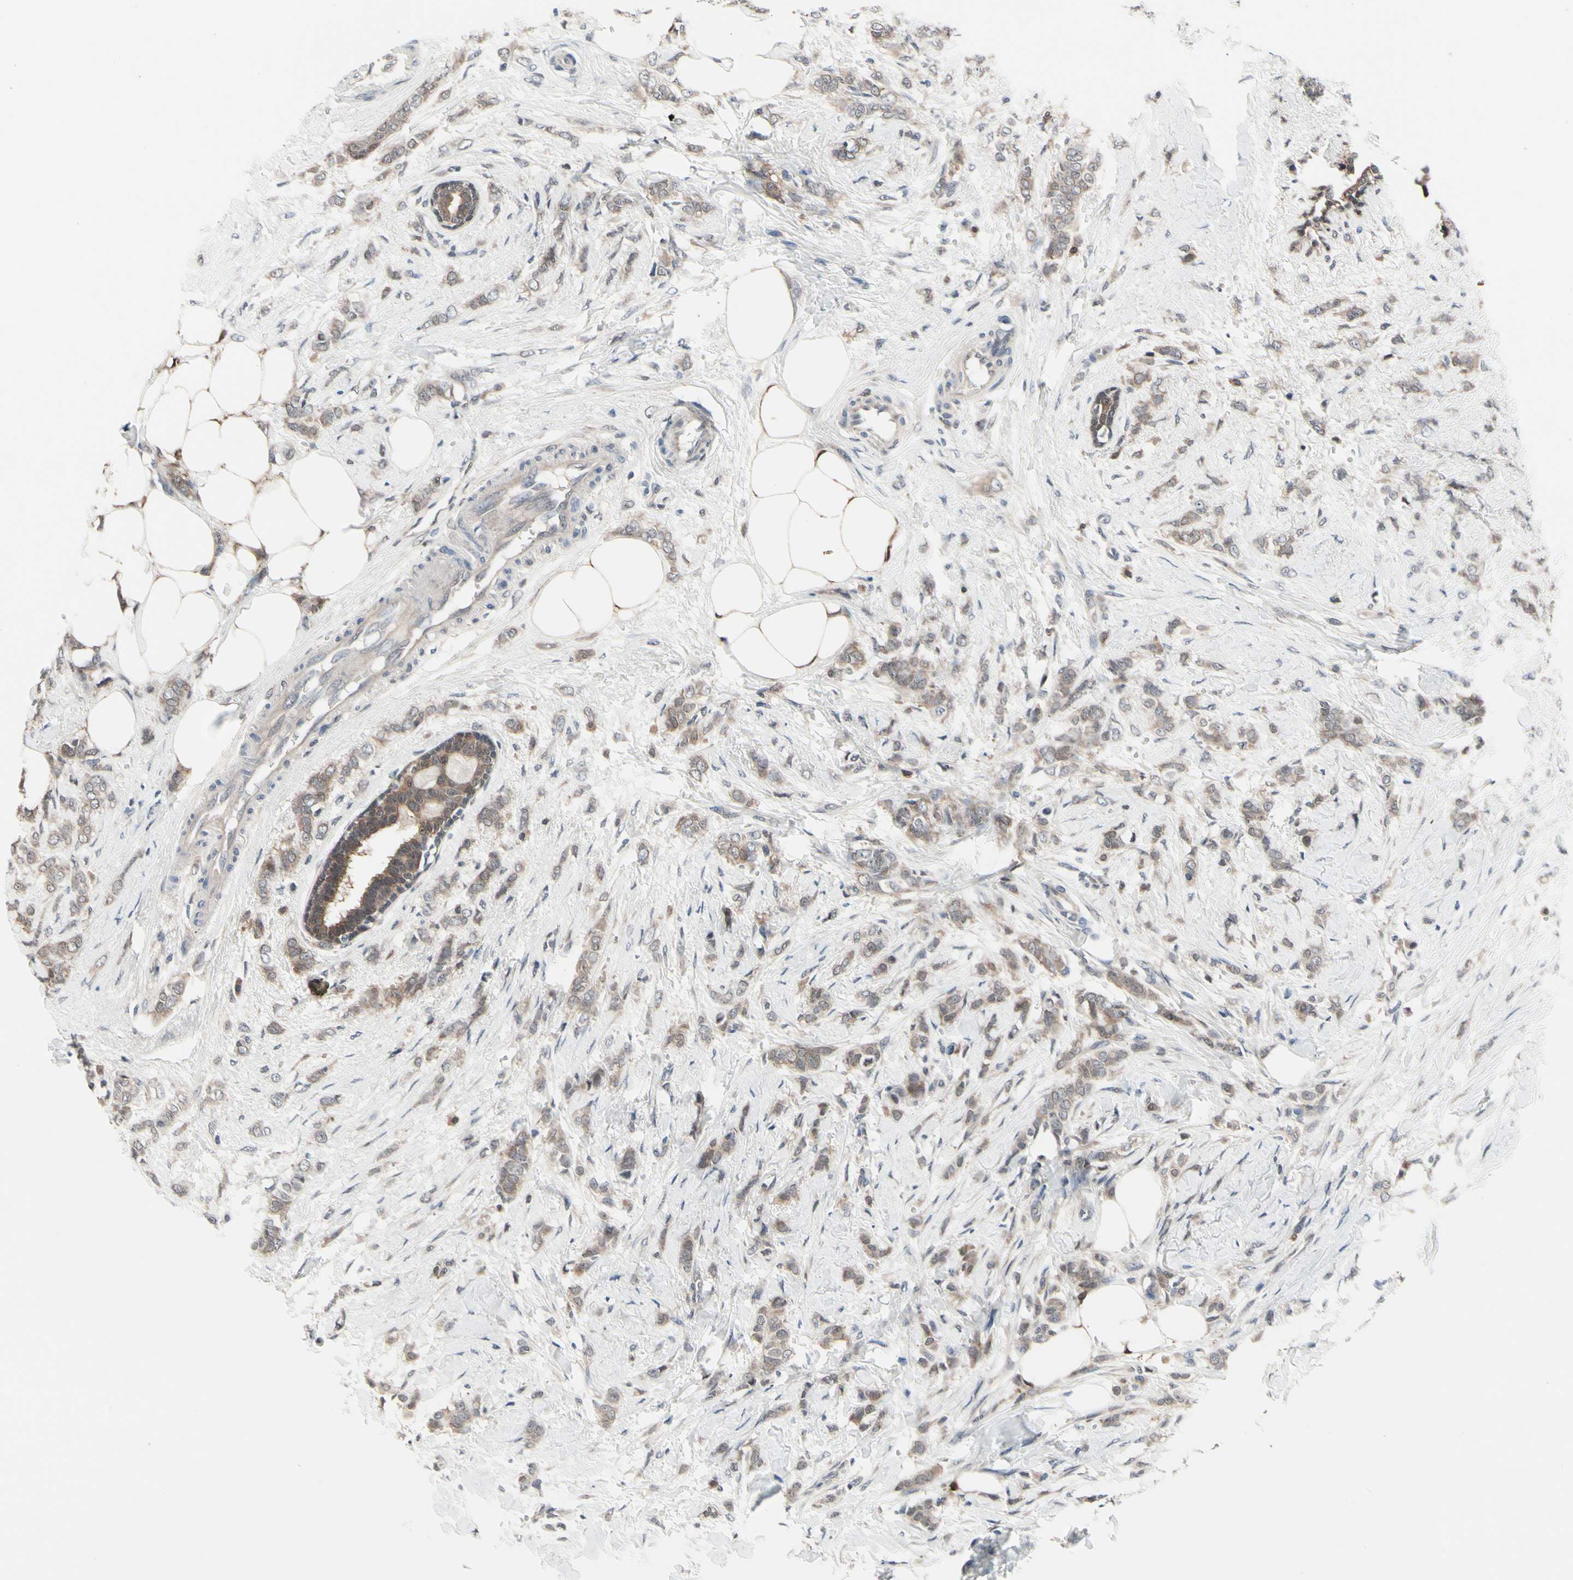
{"staining": {"intensity": "weak", "quantity": ">75%", "location": "cytoplasmic/membranous"}, "tissue": "breast cancer", "cell_type": "Tumor cells", "image_type": "cancer", "snomed": [{"axis": "morphology", "description": "Lobular carcinoma, in situ"}, {"axis": "morphology", "description": "Lobular carcinoma"}, {"axis": "topography", "description": "Breast"}], "caption": "A photomicrograph of human breast cancer stained for a protein shows weak cytoplasmic/membranous brown staining in tumor cells.", "gene": "PRDX6", "patient": {"sex": "female", "age": 41}}